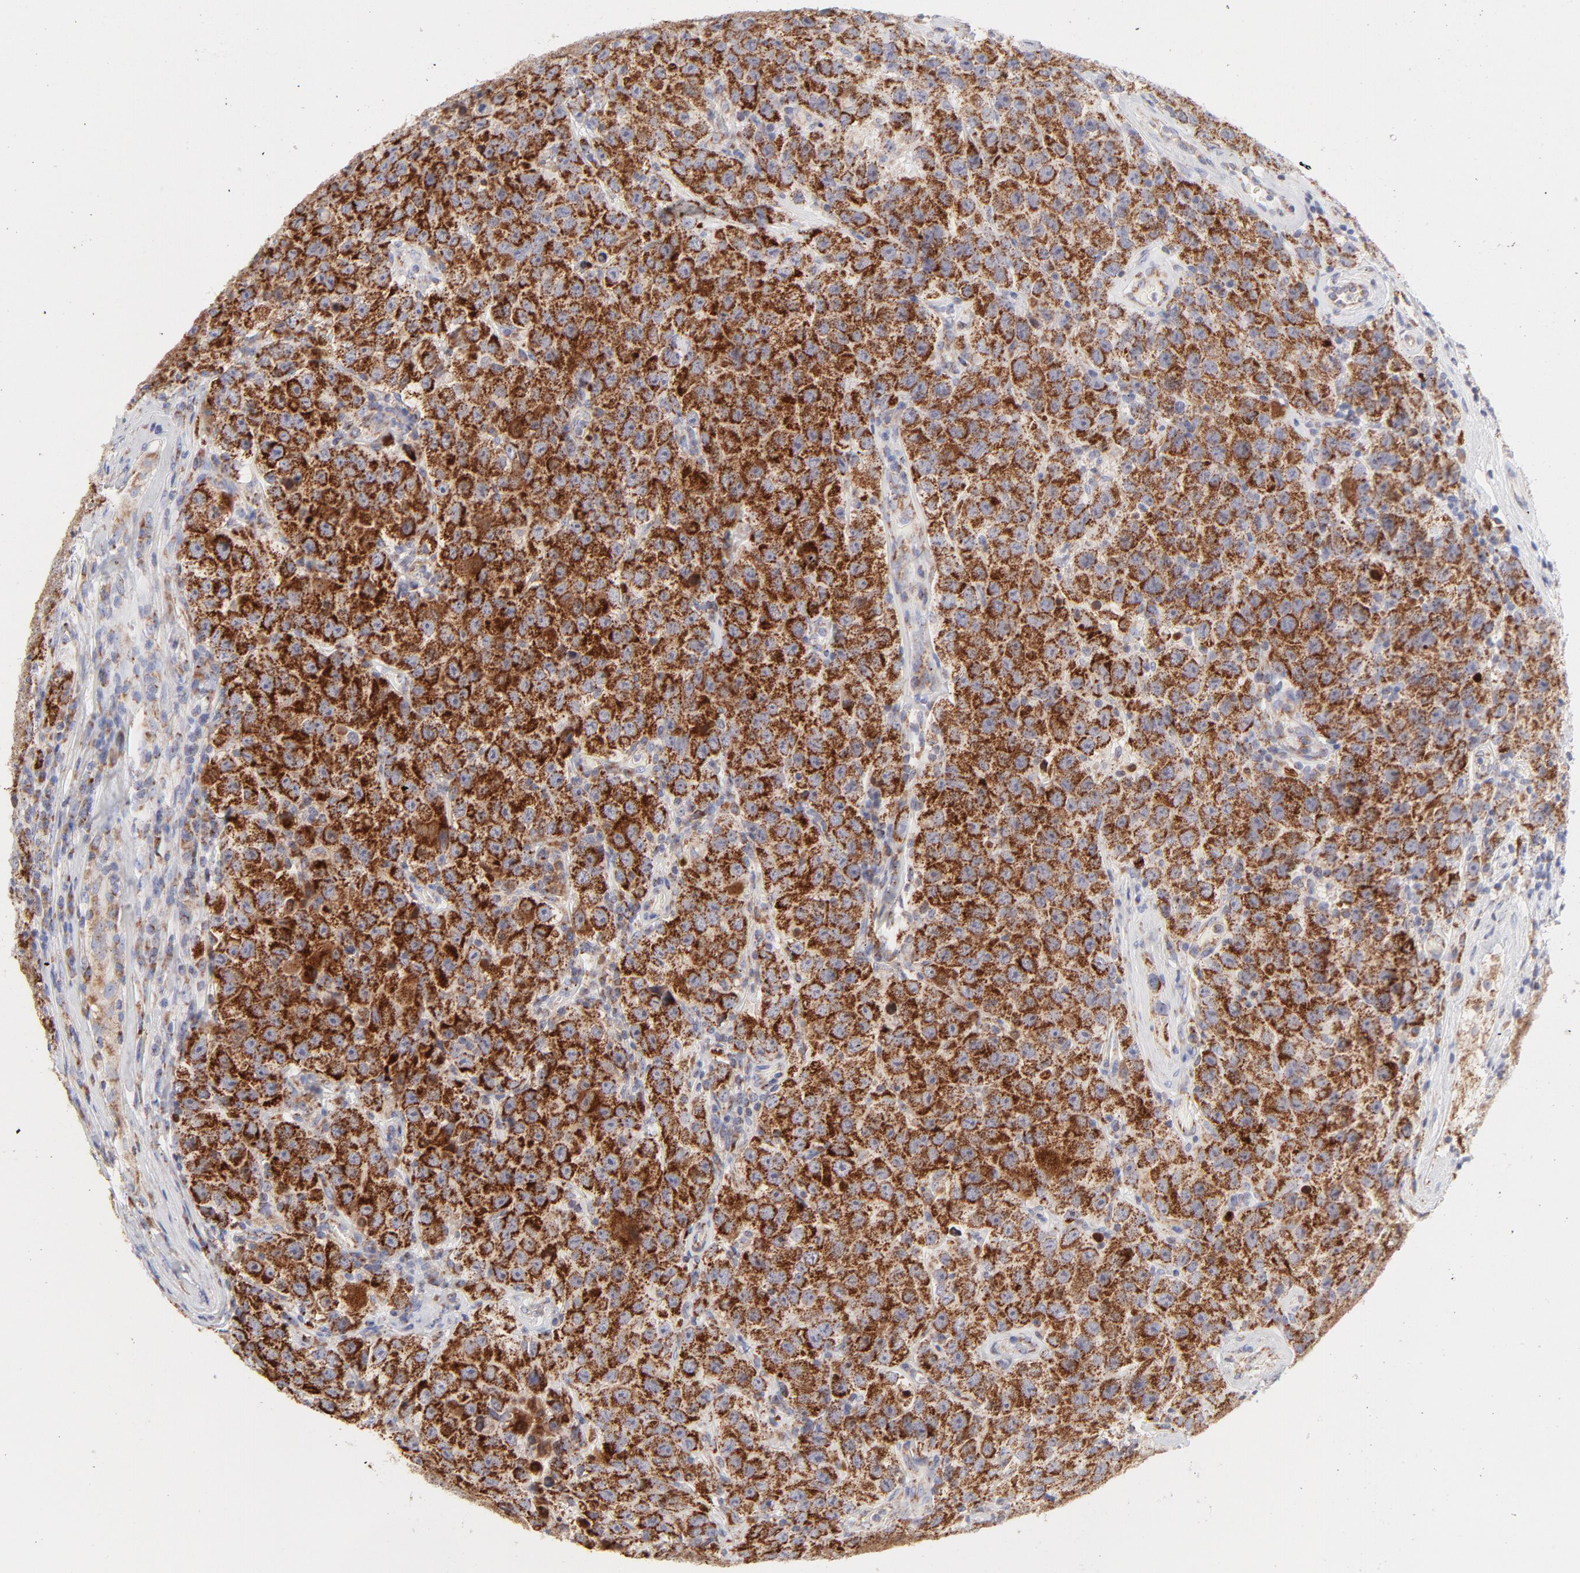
{"staining": {"intensity": "strong", "quantity": ">75%", "location": "cytoplasmic/membranous"}, "tissue": "testis cancer", "cell_type": "Tumor cells", "image_type": "cancer", "snomed": [{"axis": "morphology", "description": "Seminoma, NOS"}, {"axis": "topography", "description": "Testis"}], "caption": "High-power microscopy captured an immunohistochemistry micrograph of testis cancer (seminoma), revealing strong cytoplasmic/membranous expression in about >75% of tumor cells.", "gene": "TIMM8A", "patient": {"sex": "male", "age": 52}}